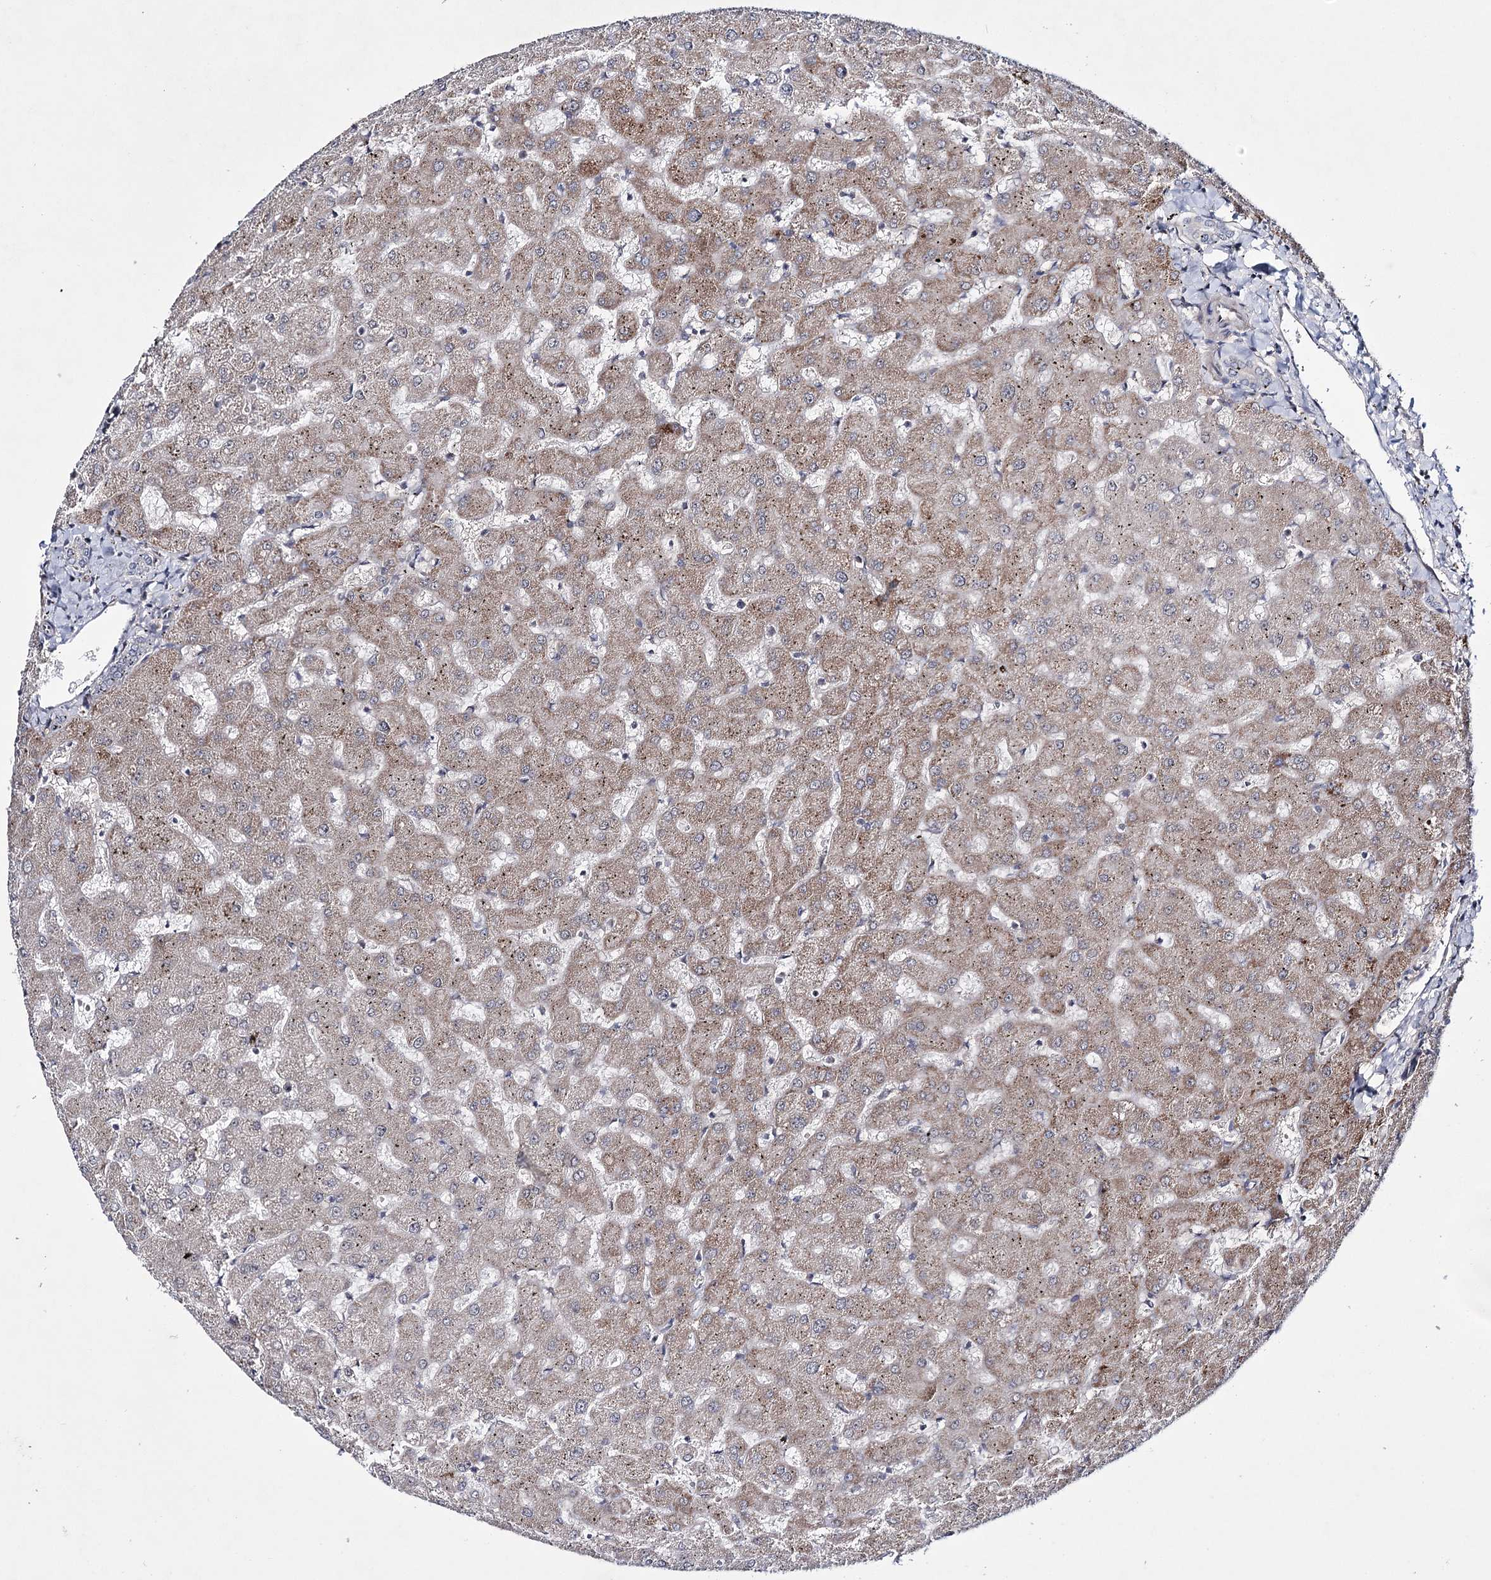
{"staining": {"intensity": "negative", "quantity": "none", "location": "none"}, "tissue": "liver", "cell_type": "Cholangiocytes", "image_type": "normal", "snomed": [{"axis": "morphology", "description": "Normal tissue, NOS"}, {"axis": "topography", "description": "Liver"}], "caption": "A high-resolution micrograph shows immunohistochemistry staining of benign liver, which reveals no significant positivity in cholangiocytes. Nuclei are stained in blue.", "gene": "HOXC11", "patient": {"sex": "female", "age": 63}}